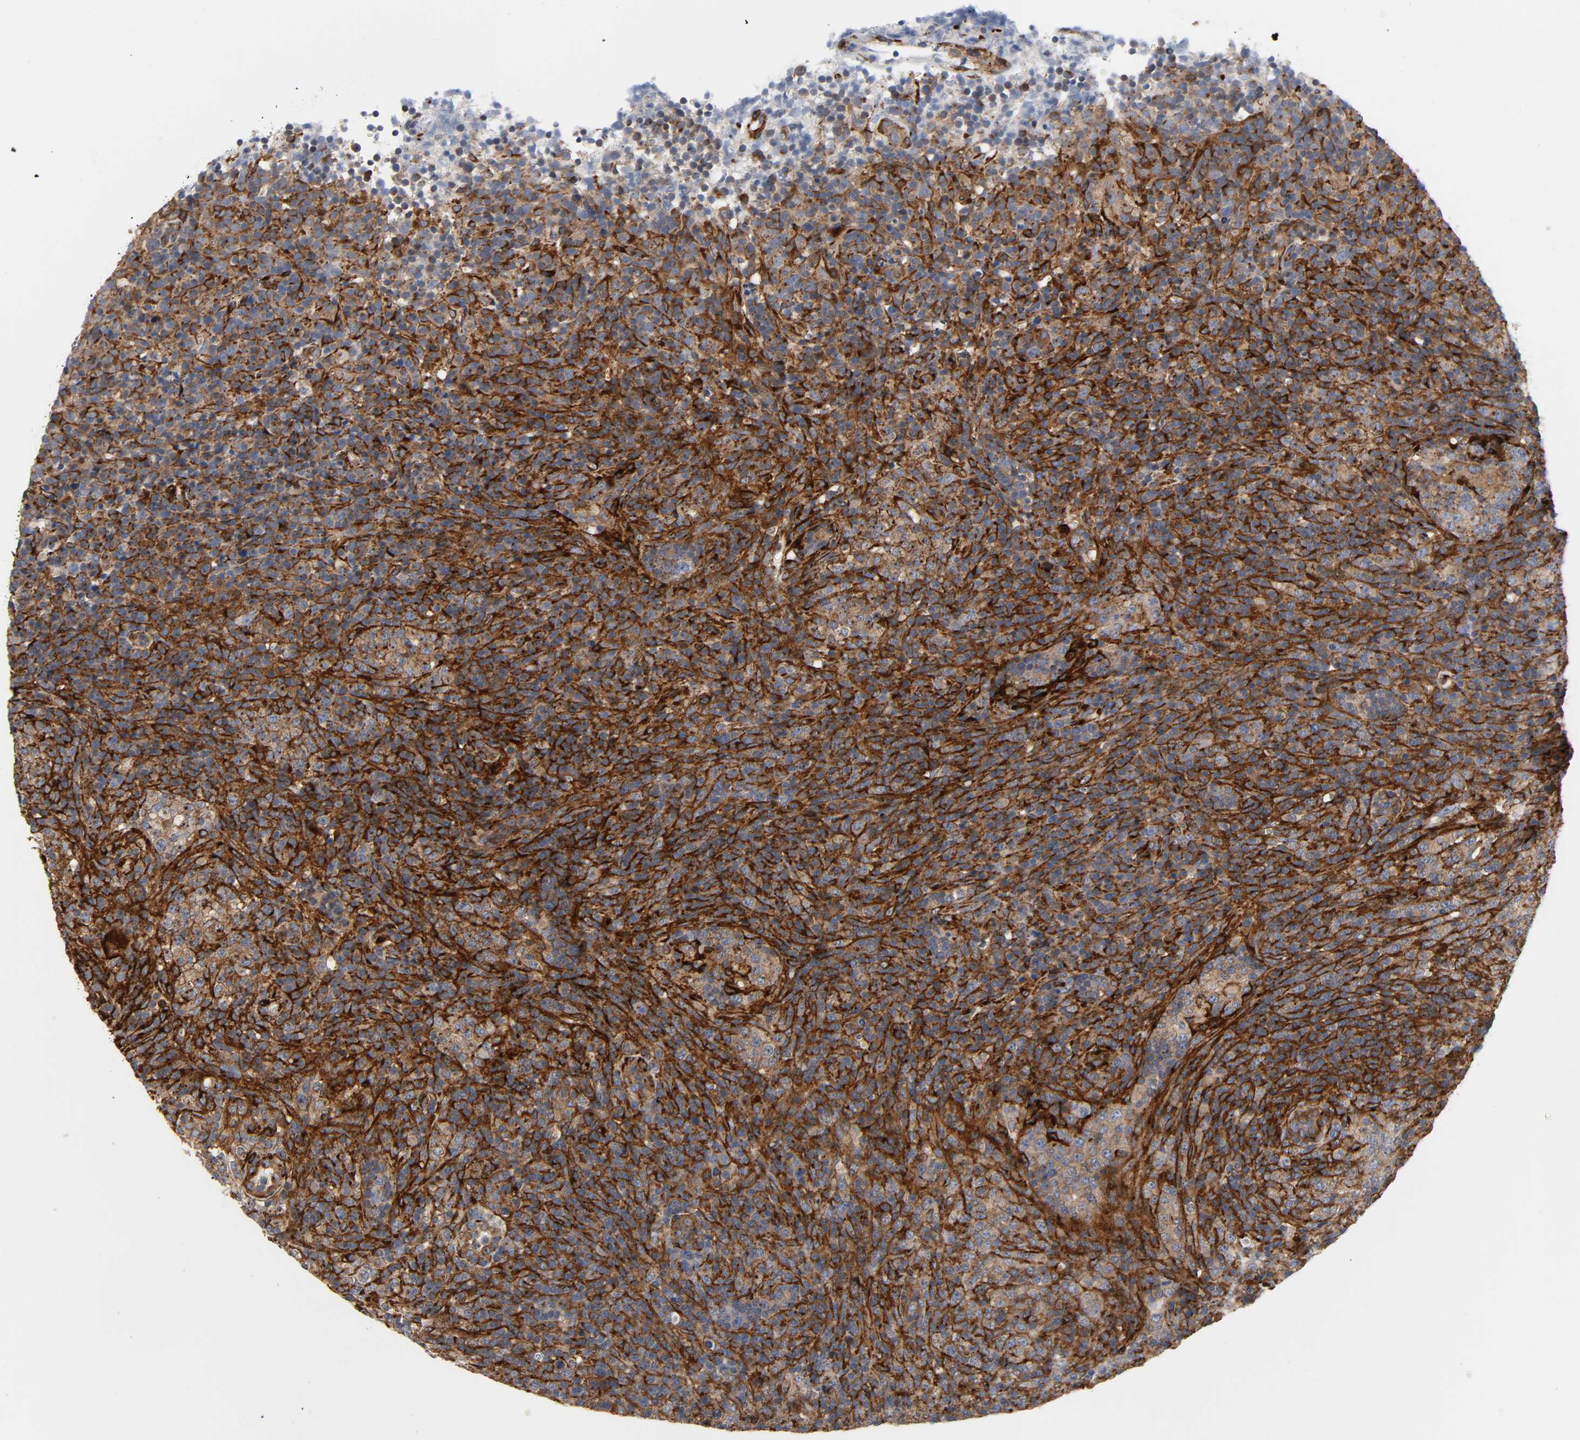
{"staining": {"intensity": "strong", "quantity": ">75%", "location": "cytoplasmic/membranous"}, "tissue": "lymphoma", "cell_type": "Tumor cells", "image_type": "cancer", "snomed": [{"axis": "morphology", "description": "Malignant lymphoma, non-Hodgkin's type, High grade"}, {"axis": "topography", "description": "Lymph node"}], "caption": "Protein expression analysis of malignant lymphoma, non-Hodgkin's type (high-grade) exhibits strong cytoplasmic/membranous expression in approximately >75% of tumor cells.", "gene": "ARHGAP1", "patient": {"sex": "female", "age": 76}}